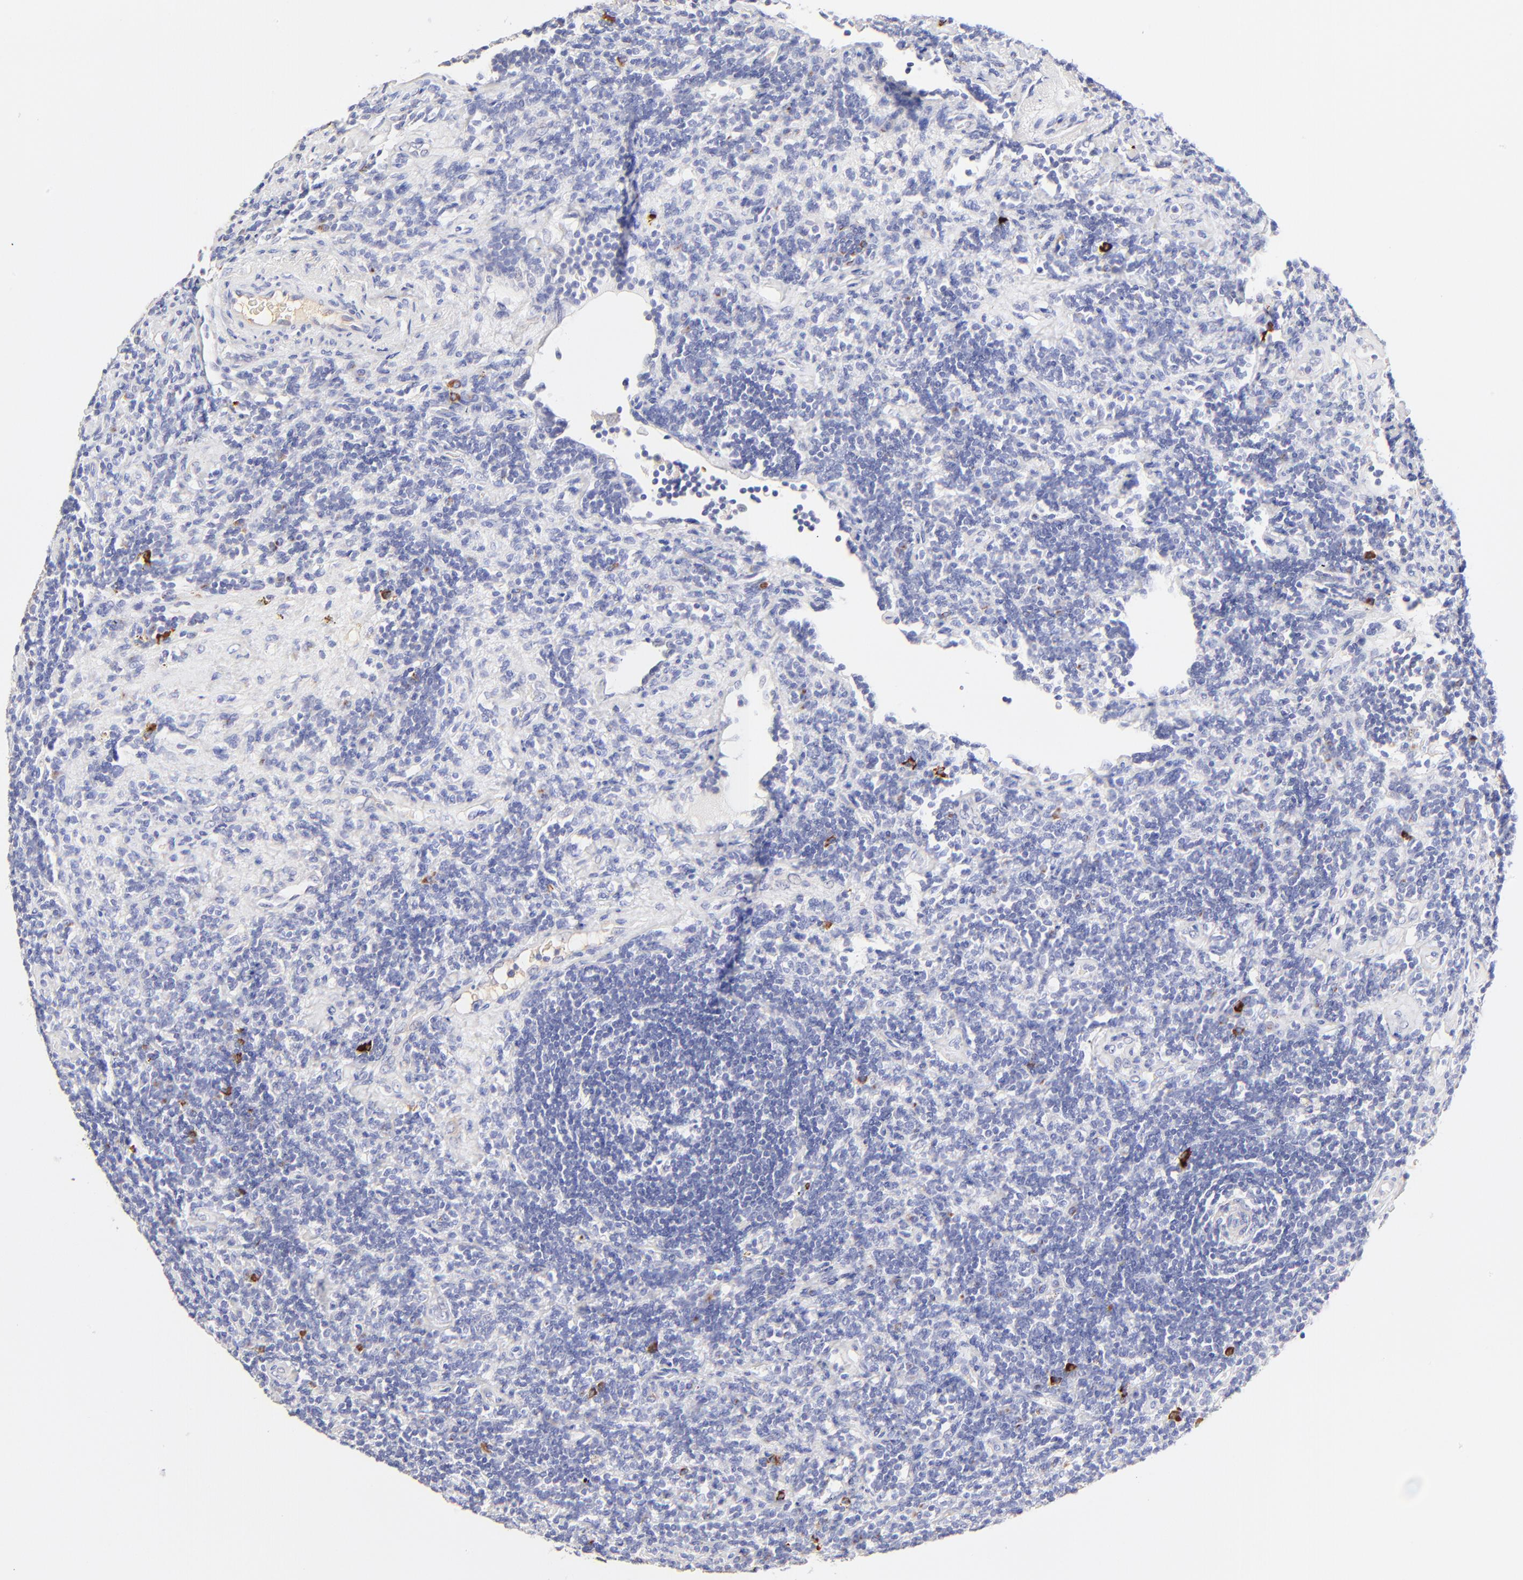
{"staining": {"intensity": "negative", "quantity": "none", "location": "none"}, "tissue": "lymphoma", "cell_type": "Tumor cells", "image_type": "cancer", "snomed": [{"axis": "morphology", "description": "Malignant lymphoma, non-Hodgkin's type, Low grade"}, {"axis": "topography", "description": "Lymph node"}], "caption": "This is a histopathology image of immunohistochemistry (IHC) staining of lymphoma, which shows no expression in tumor cells.", "gene": "ASB9", "patient": {"sex": "male", "age": 70}}